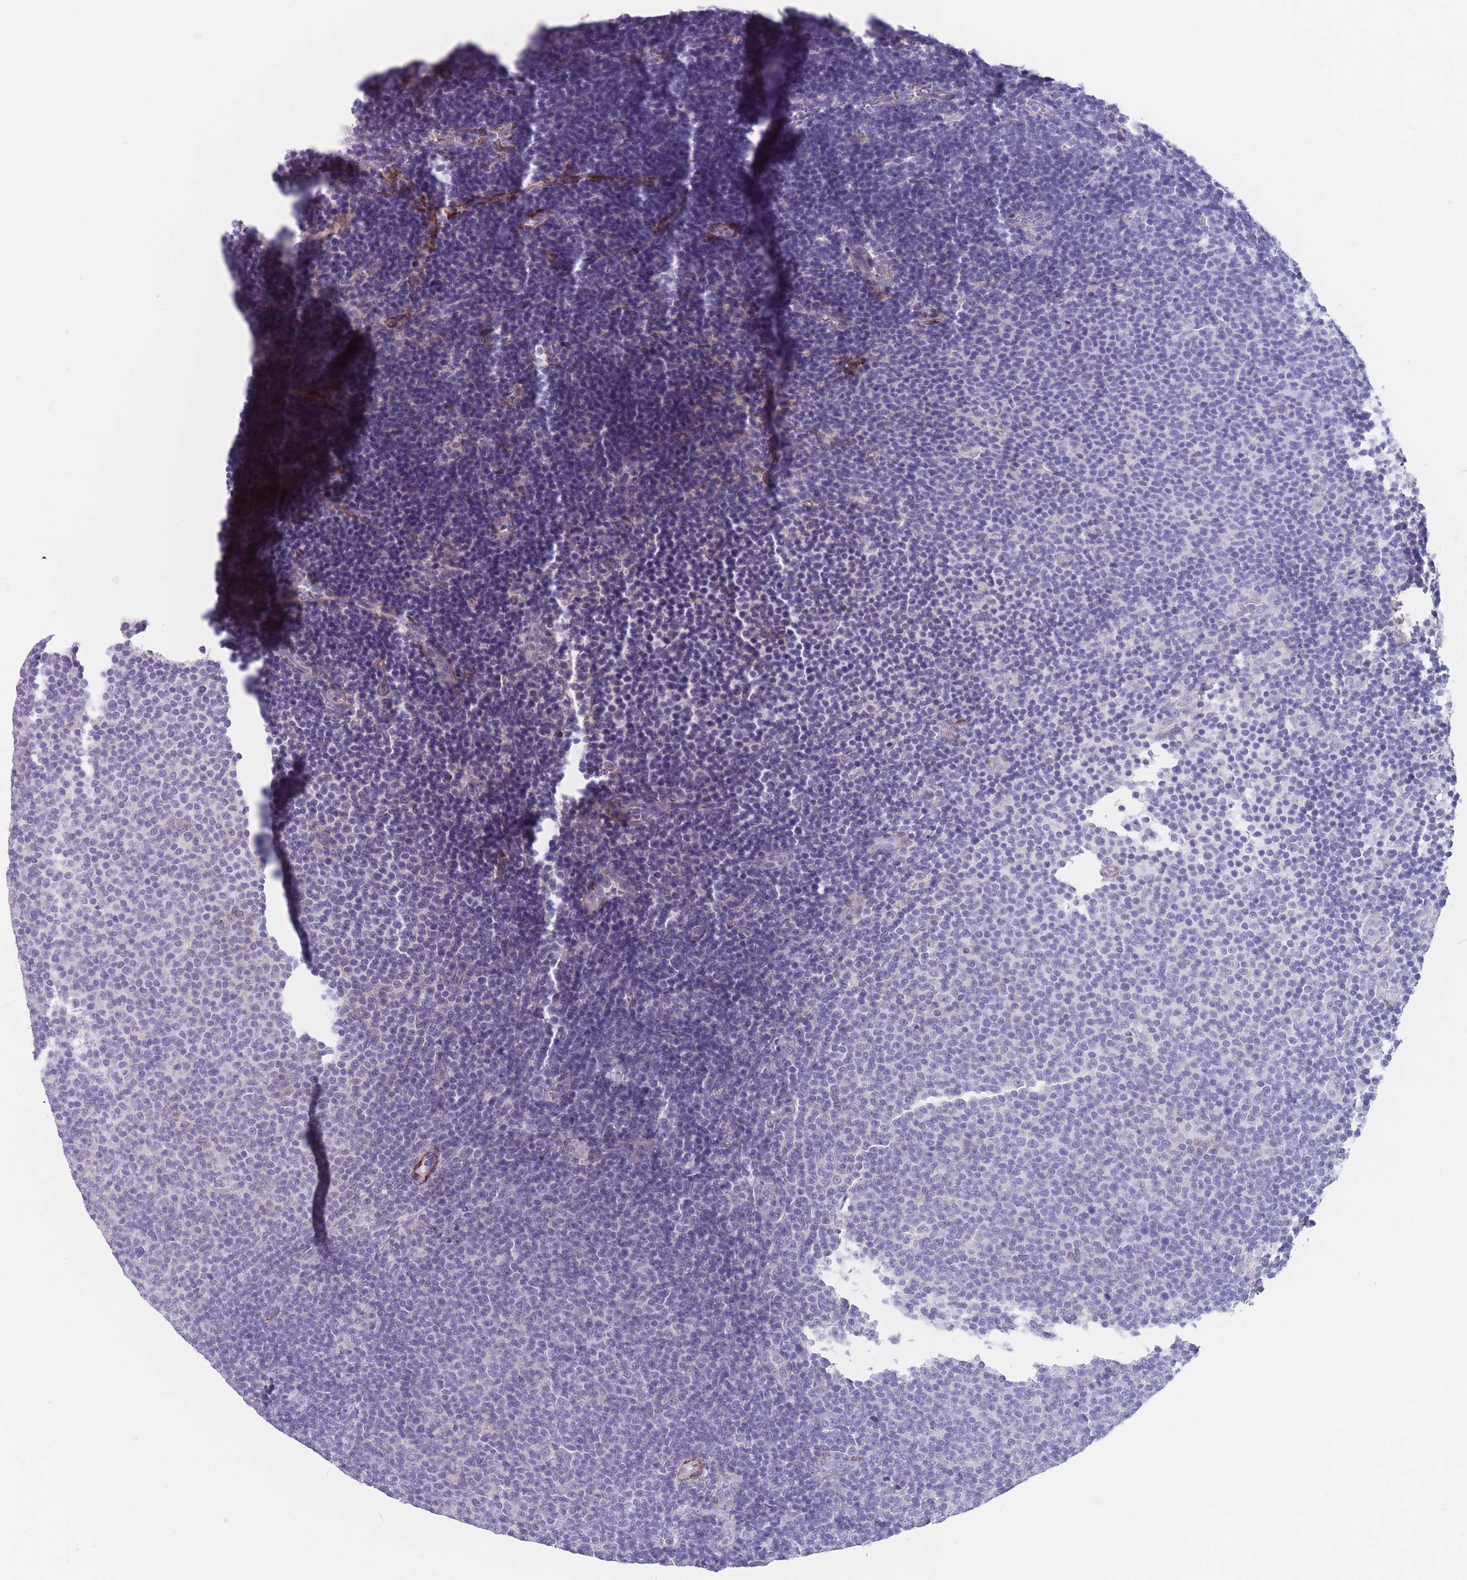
{"staining": {"intensity": "negative", "quantity": "none", "location": "none"}, "tissue": "lymphoma", "cell_type": "Tumor cells", "image_type": "cancer", "snomed": [{"axis": "morphology", "description": "Malignant lymphoma, non-Hodgkin's type, Low grade"}, {"axis": "topography", "description": "Lymph node"}], "caption": "Immunohistochemistry of human low-grade malignant lymphoma, non-Hodgkin's type shows no staining in tumor cells. (Immunohistochemistry, brightfield microscopy, high magnification).", "gene": "DPYD", "patient": {"sex": "male", "age": 66}}